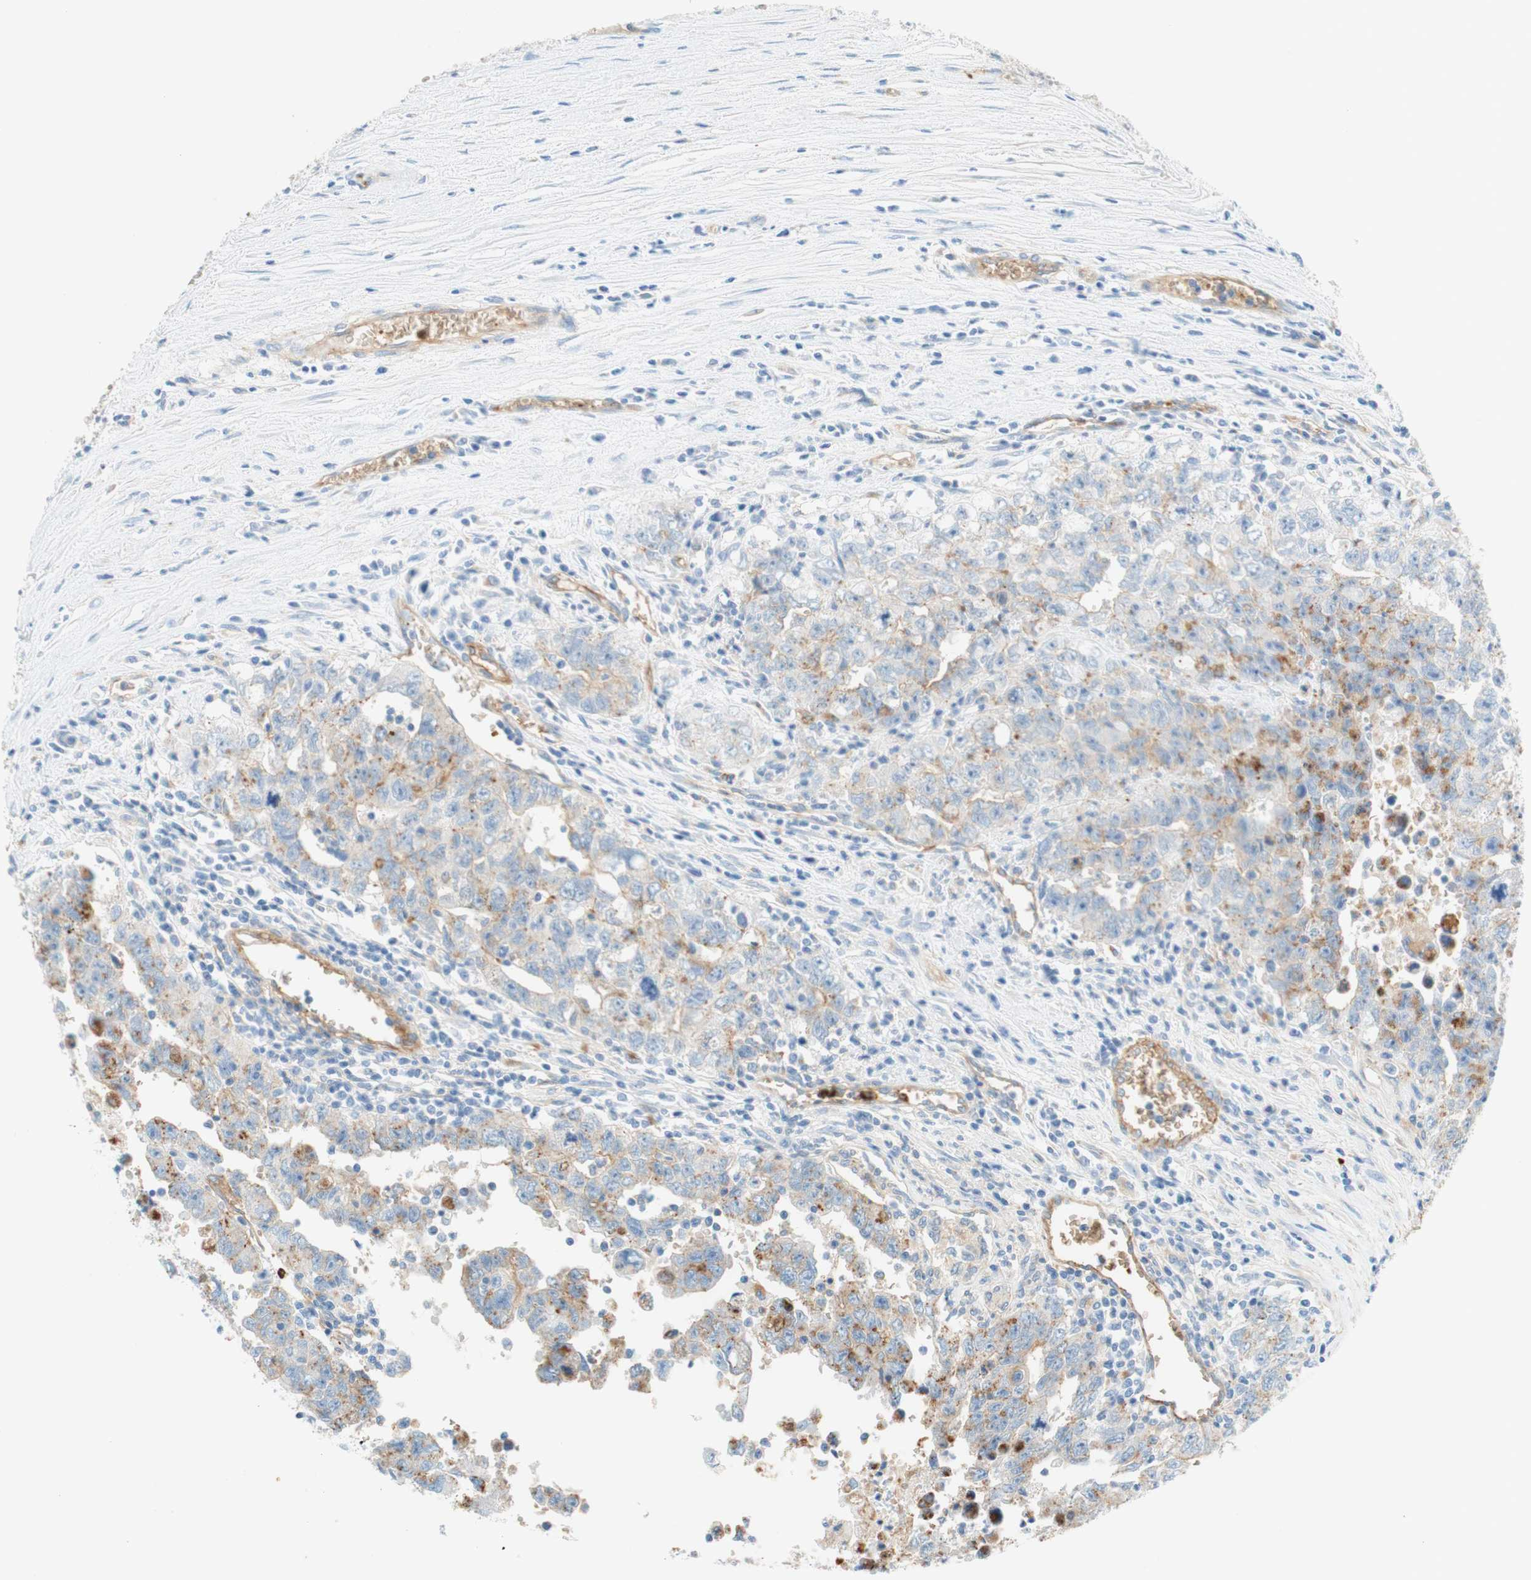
{"staining": {"intensity": "weak", "quantity": "25%-75%", "location": "cytoplasmic/membranous"}, "tissue": "testis cancer", "cell_type": "Tumor cells", "image_type": "cancer", "snomed": [{"axis": "morphology", "description": "Carcinoma, Embryonal, NOS"}, {"axis": "topography", "description": "Testis"}], "caption": "Protein positivity by IHC exhibits weak cytoplasmic/membranous staining in approximately 25%-75% of tumor cells in testis cancer (embryonal carcinoma). Immunohistochemistry (ihc) stains the protein in brown and the nuclei are stained blue.", "gene": "STOM", "patient": {"sex": "male", "age": 28}}